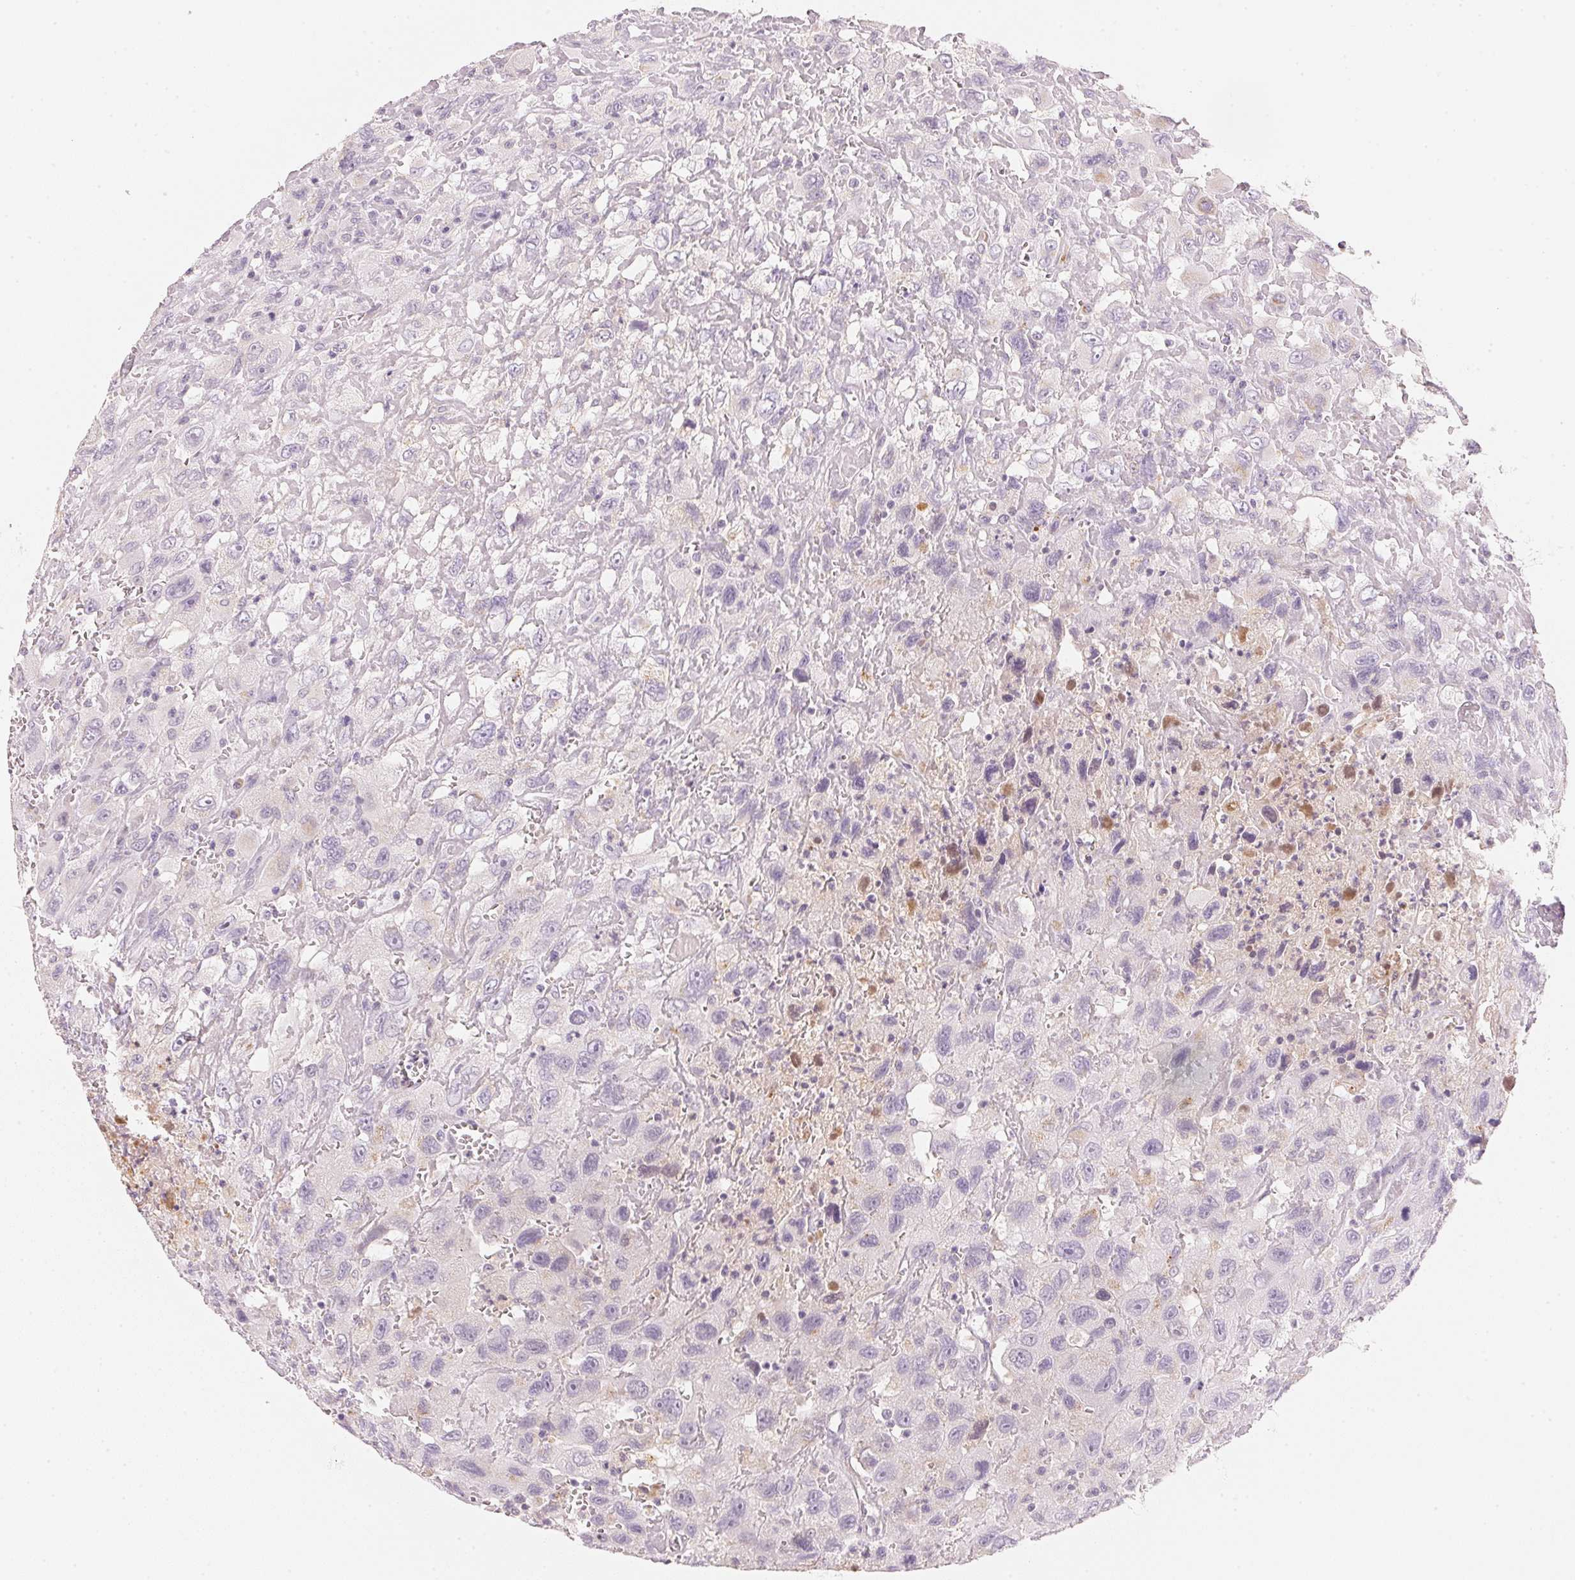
{"staining": {"intensity": "negative", "quantity": "none", "location": "none"}, "tissue": "head and neck cancer", "cell_type": "Tumor cells", "image_type": "cancer", "snomed": [{"axis": "morphology", "description": "Squamous cell carcinoma, NOS"}, {"axis": "morphology", "description": "Squamous cell carcinoma, metastatic, NOS"}, {"axis": "topography", "description": "Oral tissue"}, {"axis": "topography", "description": "Head-Neck"}], "caption": "IHC histopathology image of neoplastic tissue: head and neck cancer stained with DAB (3,3'-diaminobenzidine) shows no significant protein positivity in tumor cells.", "gene": "RMDN2", "patient": {"sex": "female", "age": 85}}